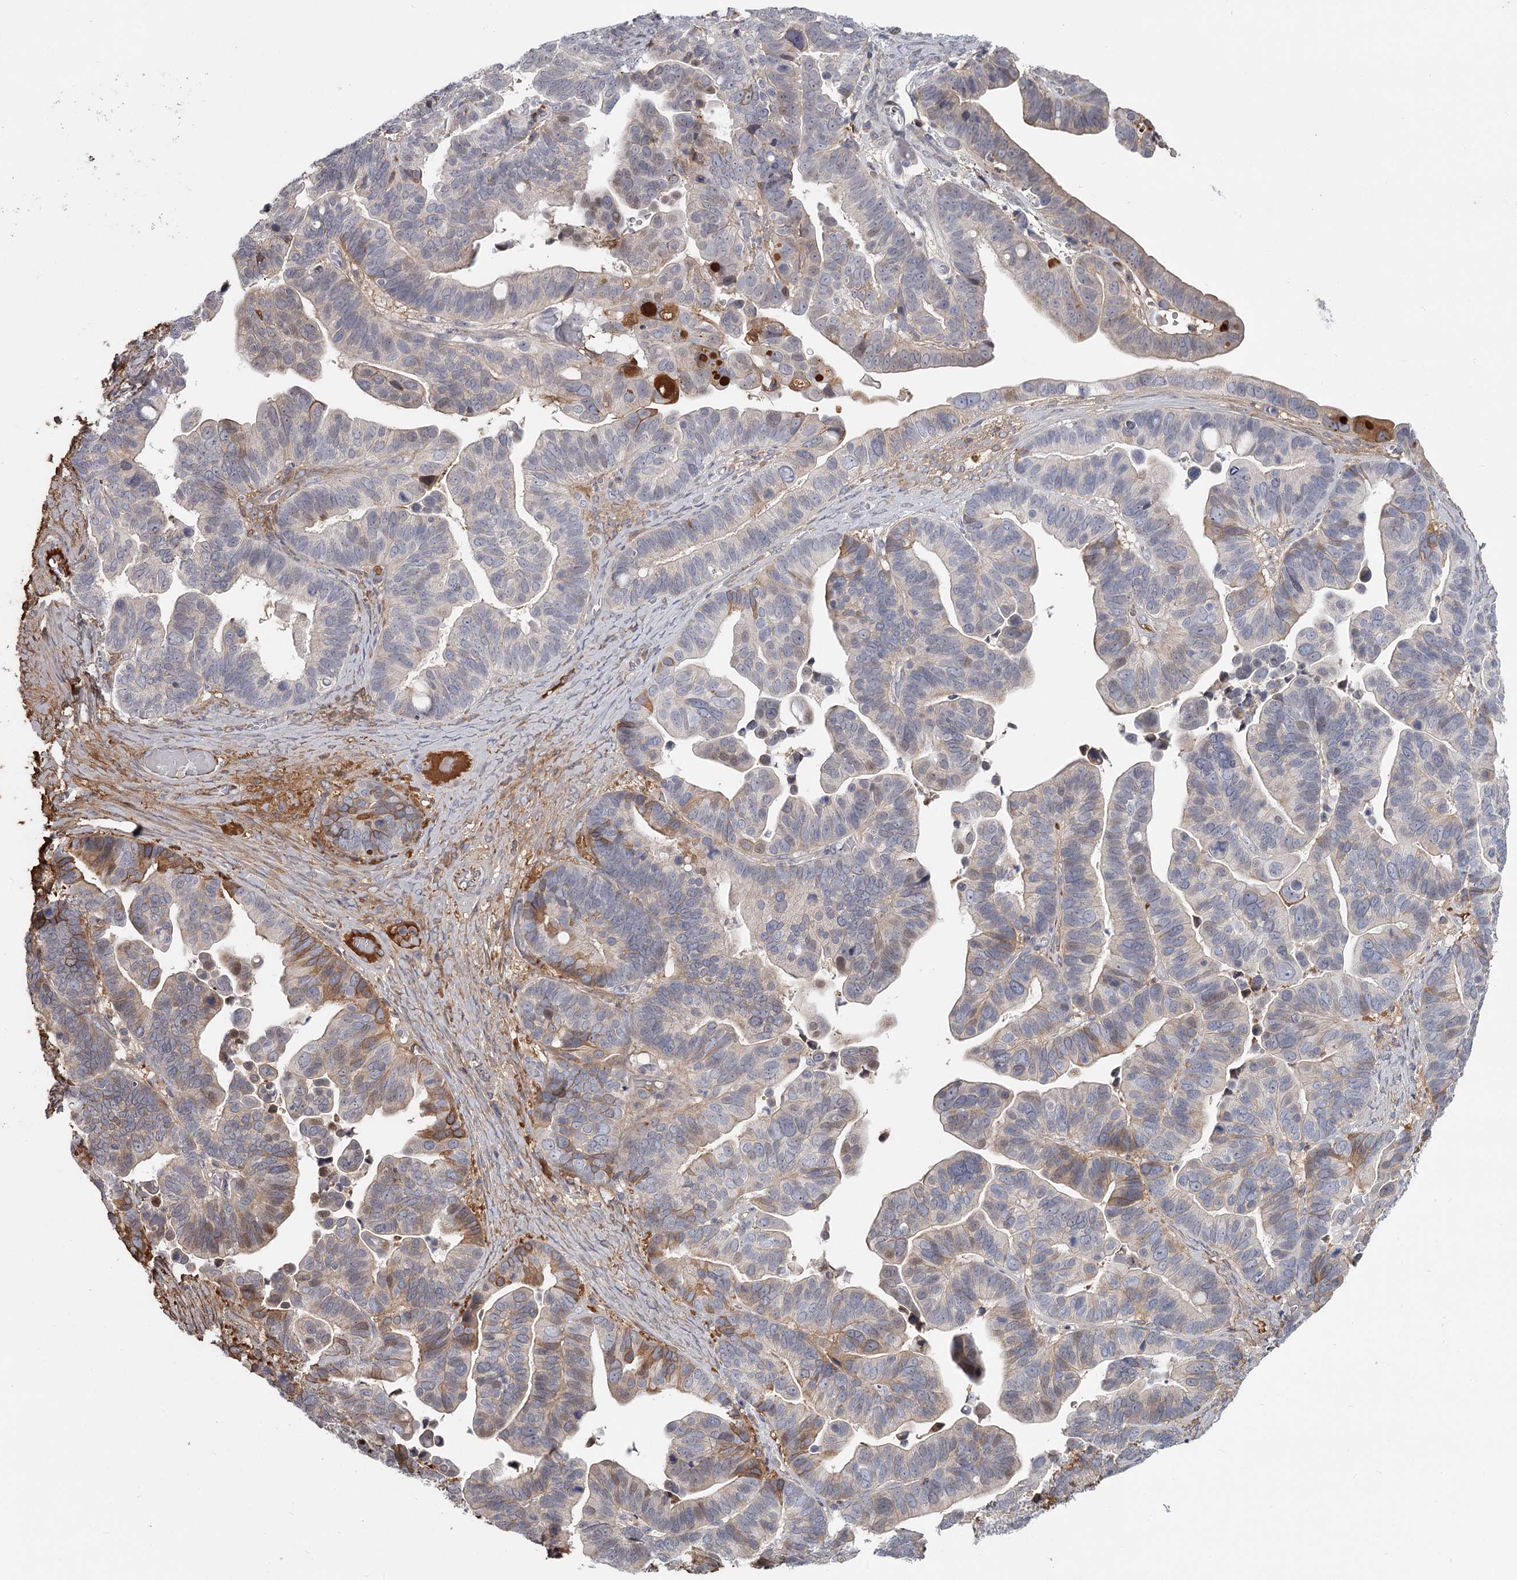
{"staining": {"intensity": "moderate", "quantity": "<25%", "location": "cytoplasmic/membranous"}, "tissue": "ovarian cancer", "cell_type": "Tumor cells", "image_type": "cancer", "snomed": [{"axis": "morphology", "description": "Cystadenocarcinoma, serous, NOS"}, {"axis": "topography", "description": "Ovary"}], "caption": "The histopathology image exhibits immunohistochemical staining of ovarian cancer (serous cystadenocarcinoma). There is moderate cytoplasmic/membranous expression is present in about <25% of tumor cells.", "gene": "DHRS9", "patient": {"sex": "female", "age": 56}}